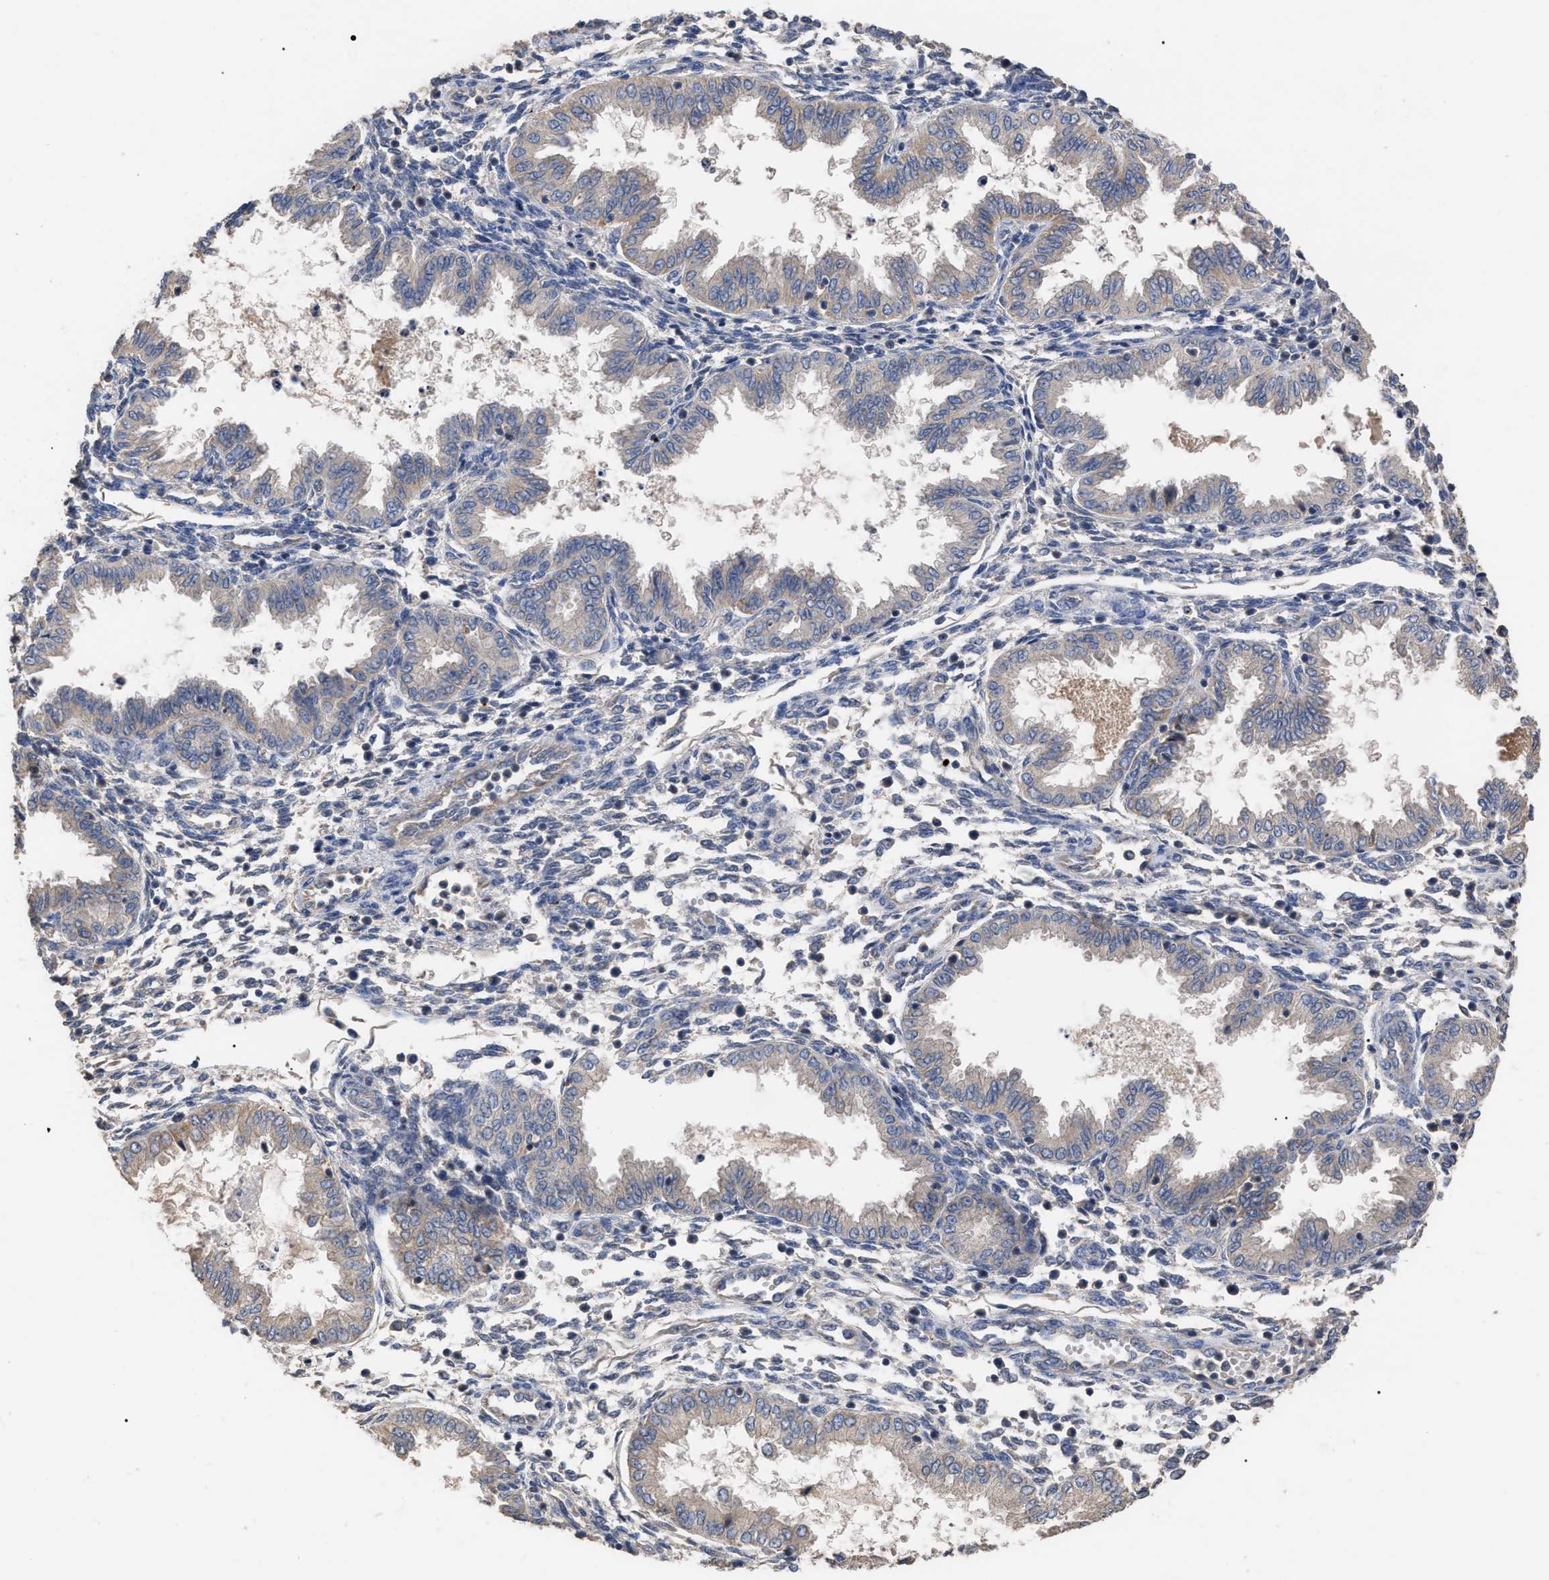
{"staining": {"intensity": "weak", "quantity": "<25%", "location": "cytoplasmic/membranous"}, "tissue": "endometrium", "cell_type": "Cells in endometrial stroma", "image_type": "normal", "snomed": [{"axis": "morphology", "description": "Normal tissue, NOS"}, {"axis": "topography", "description": "Endometrium"}], "caption": "IHC micrograph of unremarkable endometrium stained for a protein (brown), which demonstrates no expression in cells in endometrial stroma.", "gene": "BTN2A1", "patient": {"sex": "female", "age": 33}}